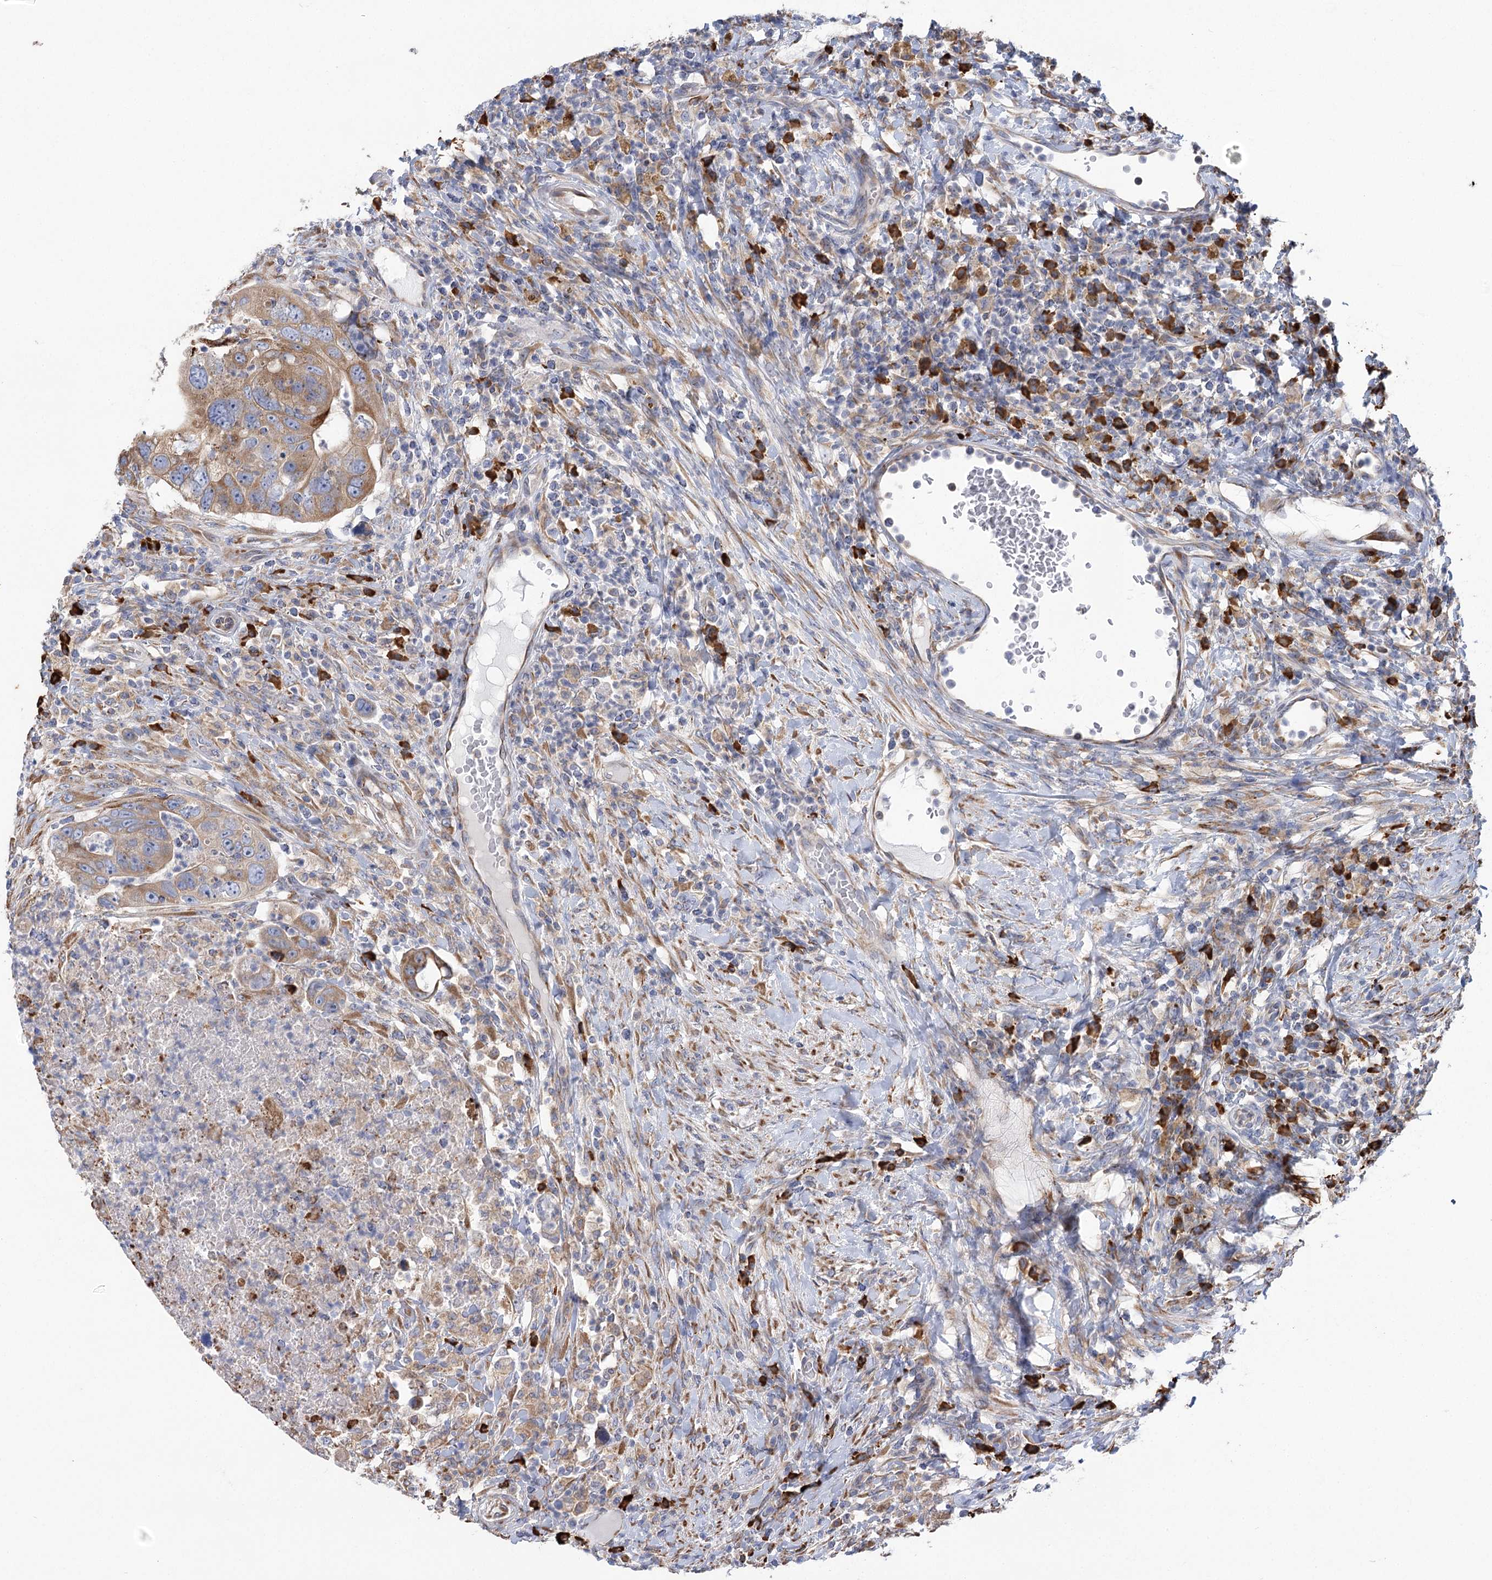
{"staining": {"intensity": "moderate", "quantity": ">75%", "location": "cytoplasmic/membranous"}, "tissue": "colorectal cancer", "cell_type": "Tumor cells", "image_type": "cancer", "snomed": [{"axis": "morphology", "description": "Adenocarcinoma, NOS"}, {"axis": "topography", "description": "Rectum"}], "caption": "A high-resolution micrograph shows immunohistochemistry staining of colorectal cancer, which exhibits moderate cytoplasmic/membranous expression in approximately >75% of tumor cells. The staining was performed using DAB, with brown indicating positive protein expression. Nuclei are stained blue with hematoxylin.", "gene": "METTL24", "patient": {"sex": "male", "age": 59}}